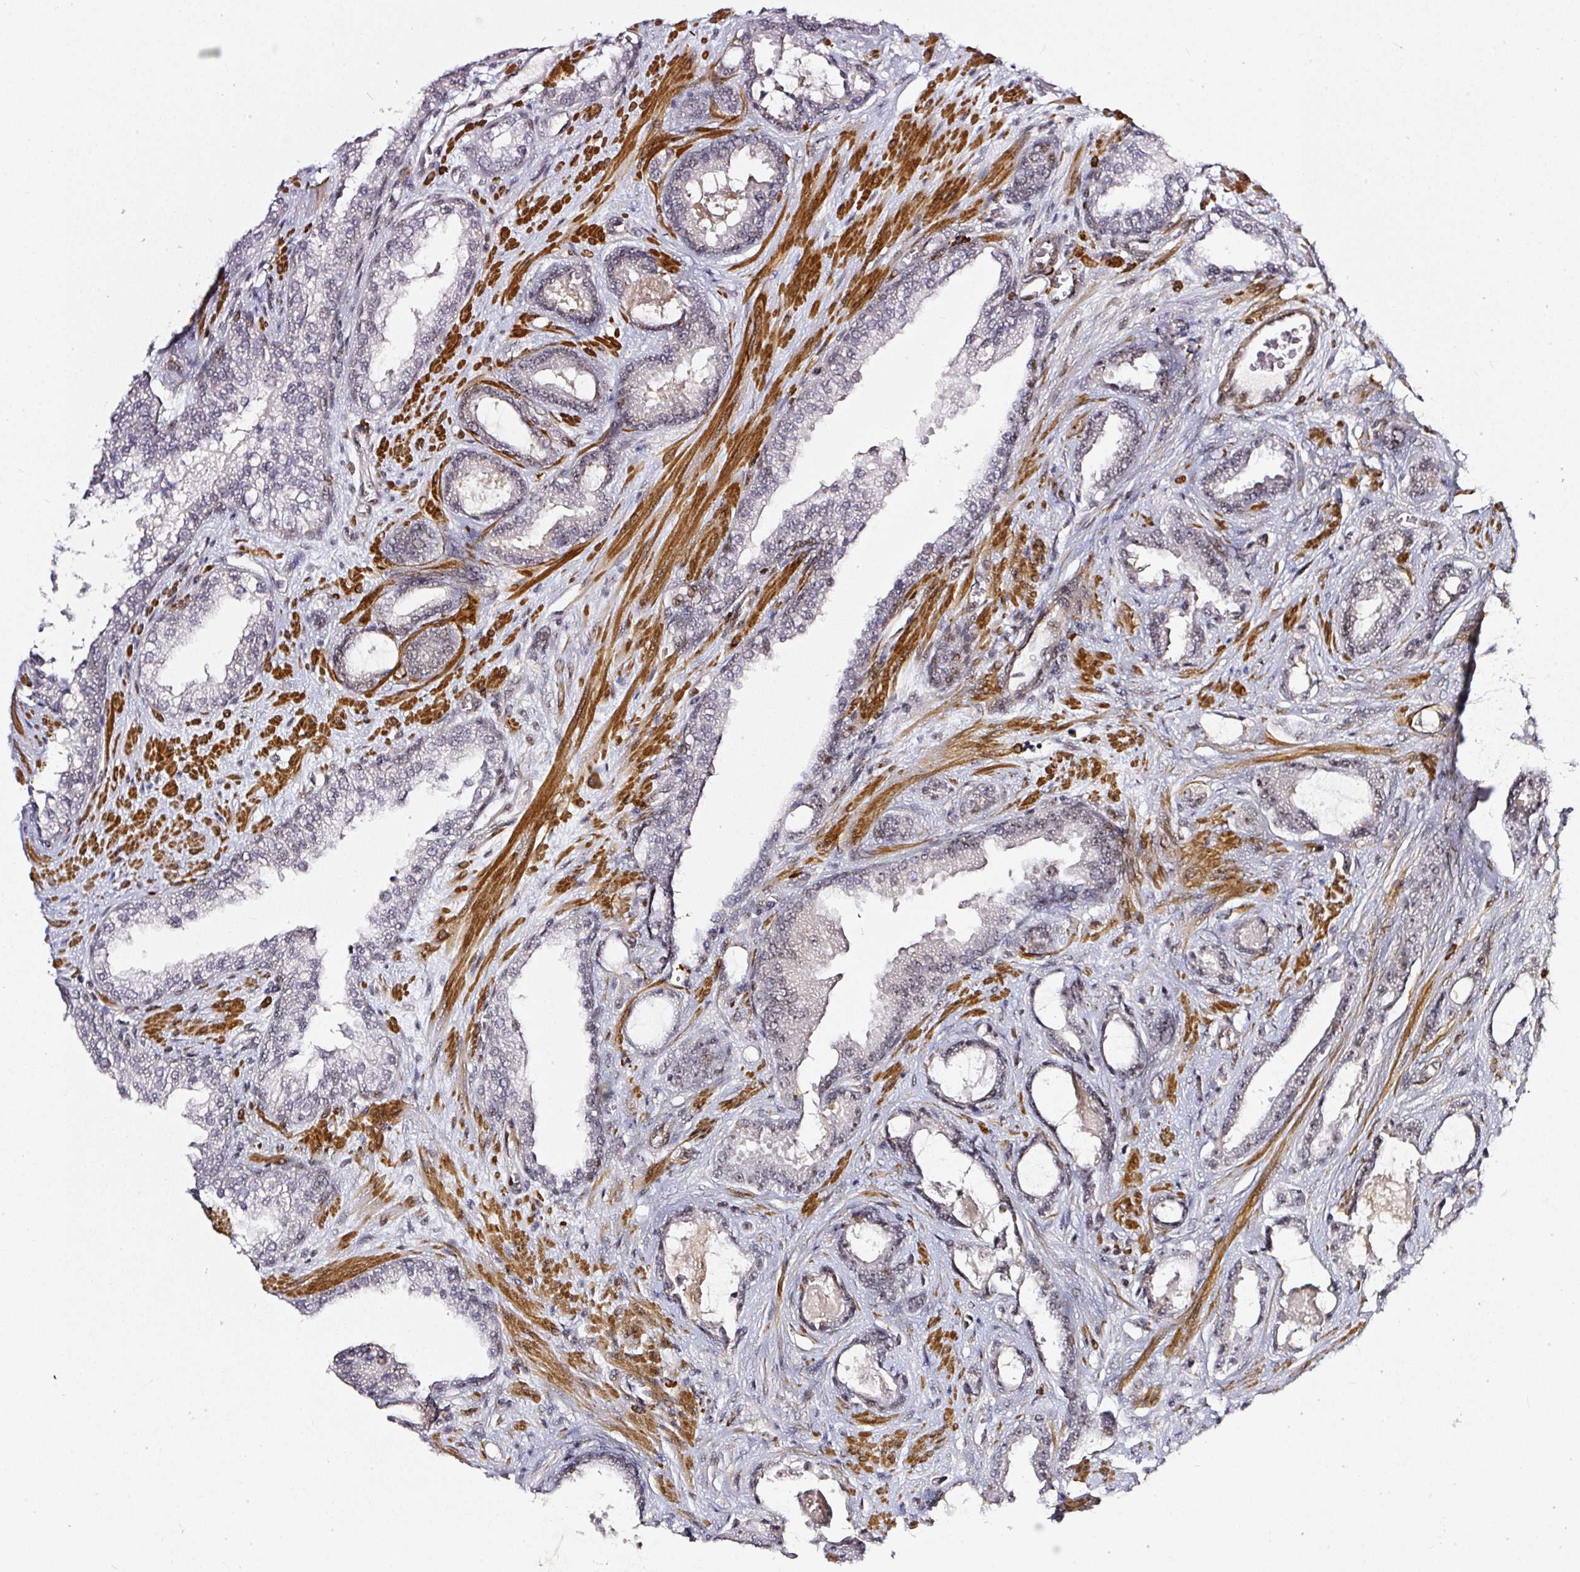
{"staining": {"intensity": "negative", "quantity": "none", "location": "none"}, "tissue": "prostate cancer", "cell_type": "Tumor cells", "image_type": "cancer", "snomed": [{"axis": "morphology", "description": "Adenocarcinoma, Low grade"}, {"axis": "topography", "description": "Prostate"}], "caption": "An immunohistochemistry (IHC) image of prostate low-grade adenocarcinoma is shown. There is no staining in tumor cells of prostate low-grade adenocarcinoma.", "gene": "MXRA8", "patient": {"sex": "male", "age": 62}}